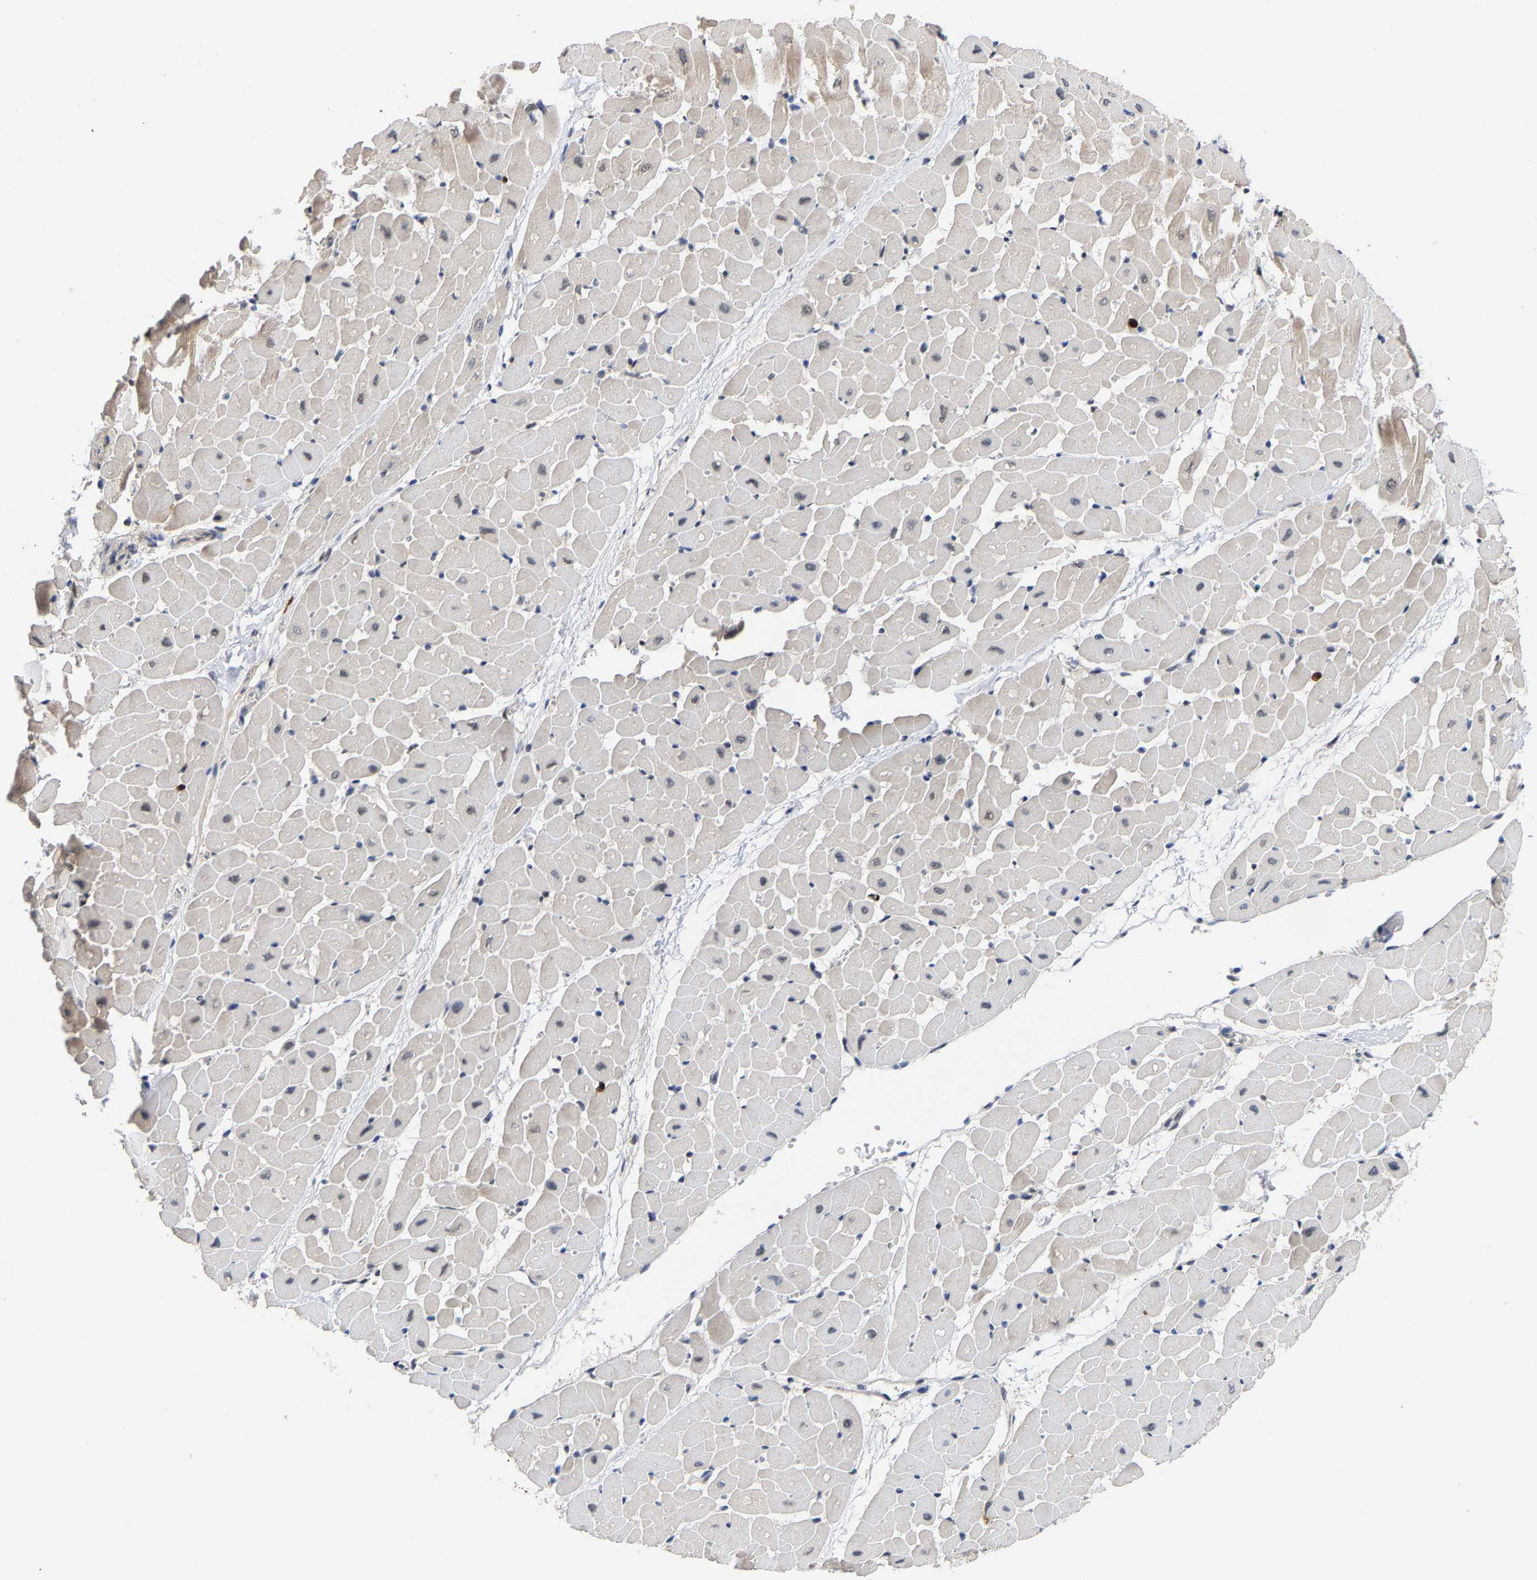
{"staining": {"intensity": "weak", "quantity": "<25%", "location": "cytoplasmic/membranous"}, "tissue": "heart muscle", "cell_type": "Cardiomyocytes", "image_type": "normal", "snomed": [{"axis": "morphology", "description": "Normal tissue, NOS"}, {"axis": "topography", "description": "Heart"}], "caption": "DAB (3,3'-diaminobenzidine) immunohistochemical staining of benign heart muscle exhibits no significant positivity in cardiomyocytes.", "gene": "TDRD7", "patient": {"sex": "male", "age": 45}}